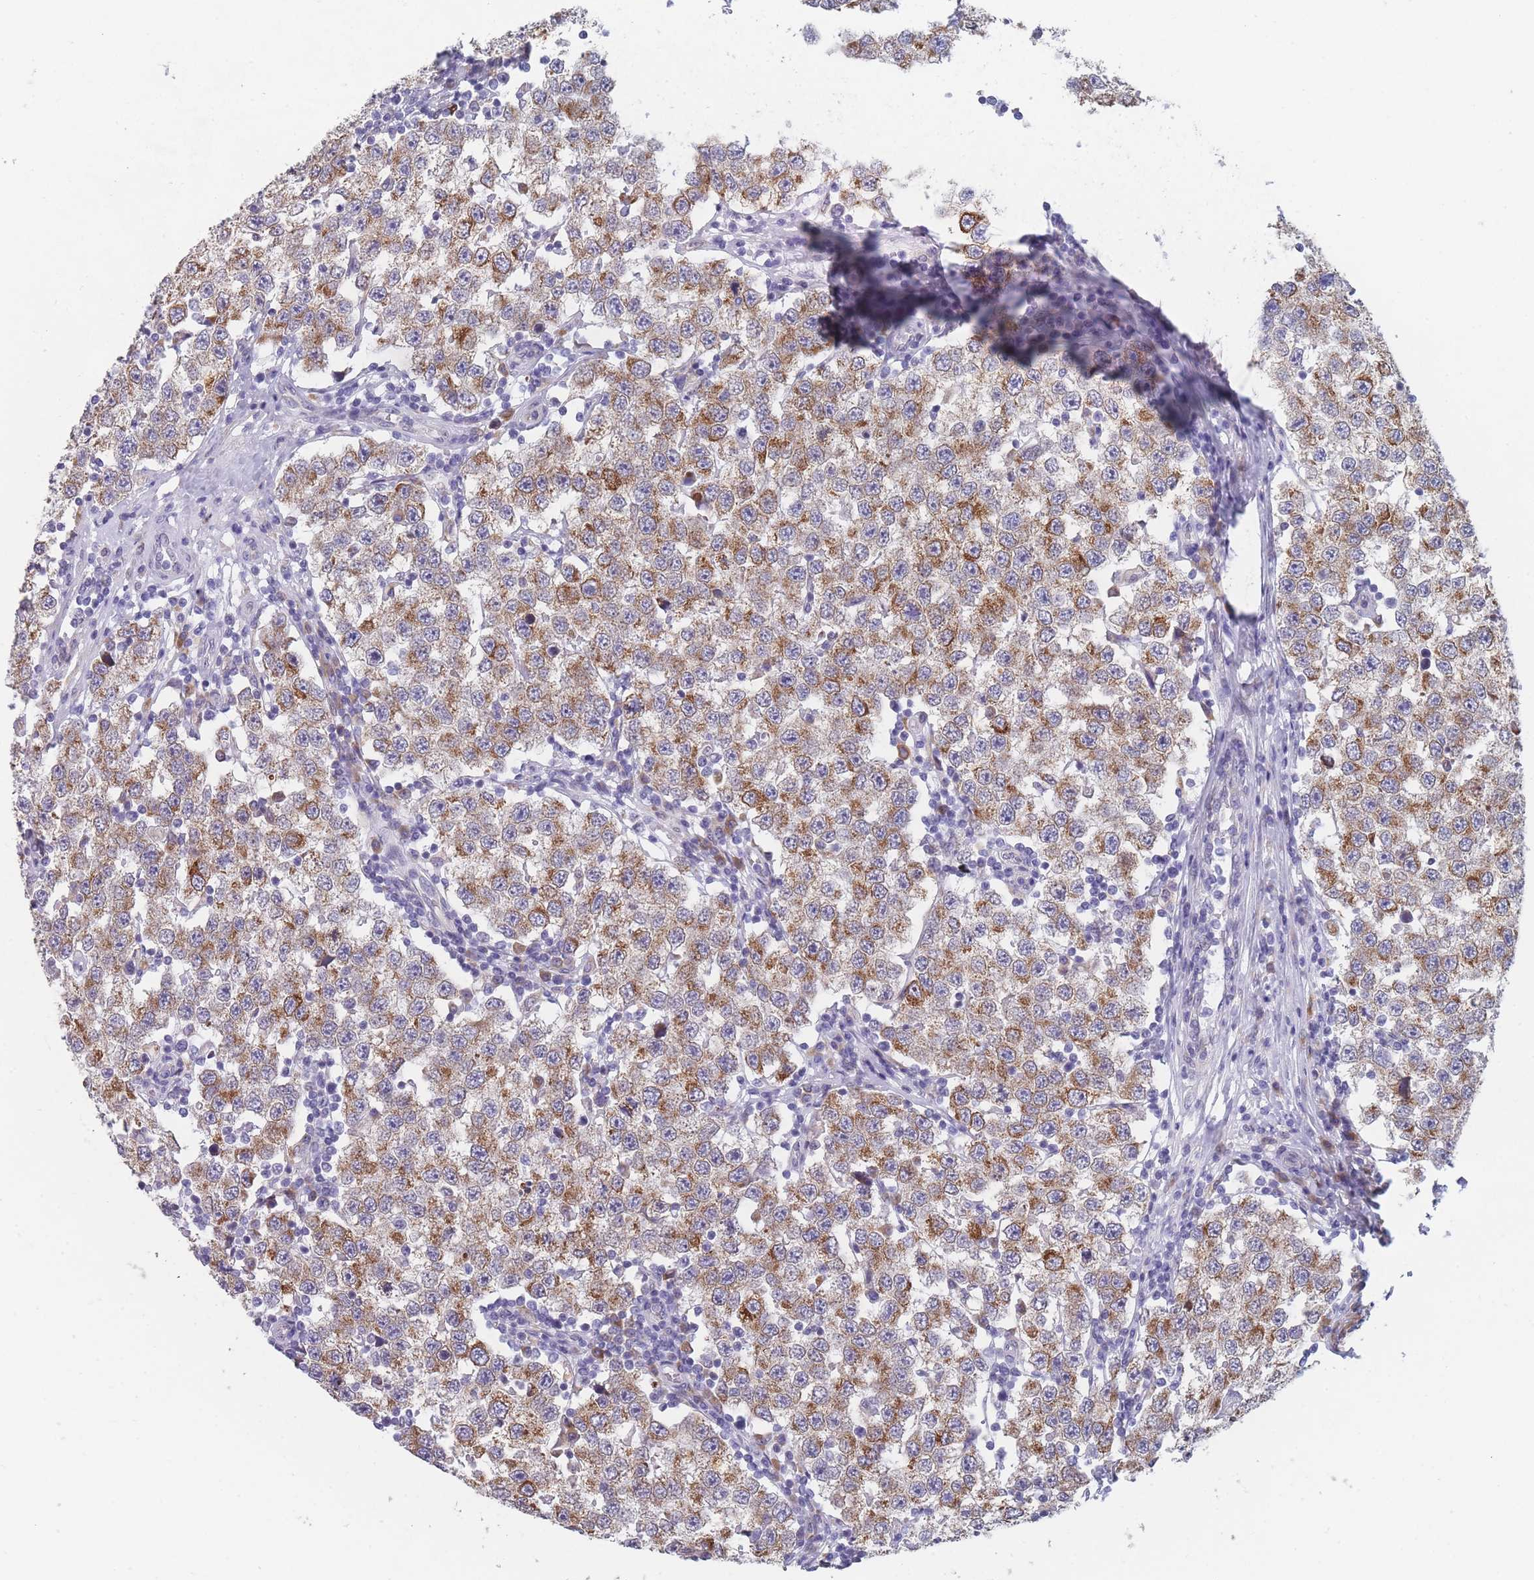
{"staining": {"intensity": "moderate", "quantity": ">75%", "location": "cytoplasmic/membranous"}, "tissue": "testis cancer", "cell_type": "Tumor cells", "image_type": "cancer", "snomed": [{"axis": "morphology", "description": "Seminoma, NOS"}, {"axis": "topography", "description": "Testis"}], "caption": "Immunohistochemistry staining of testis seminoma, which shows medium levels of moderate cytoplasmic/membranous expression in about >75% of tumor cells indicating moderate cytoplasmic/membranous protein staining. The staining was performed using DAB (brown) for protein detection and nuclei were counterstained in hematoxylin (blue).", "gene": "TMED10", "patient": {"sex": "male", "age": 34}}